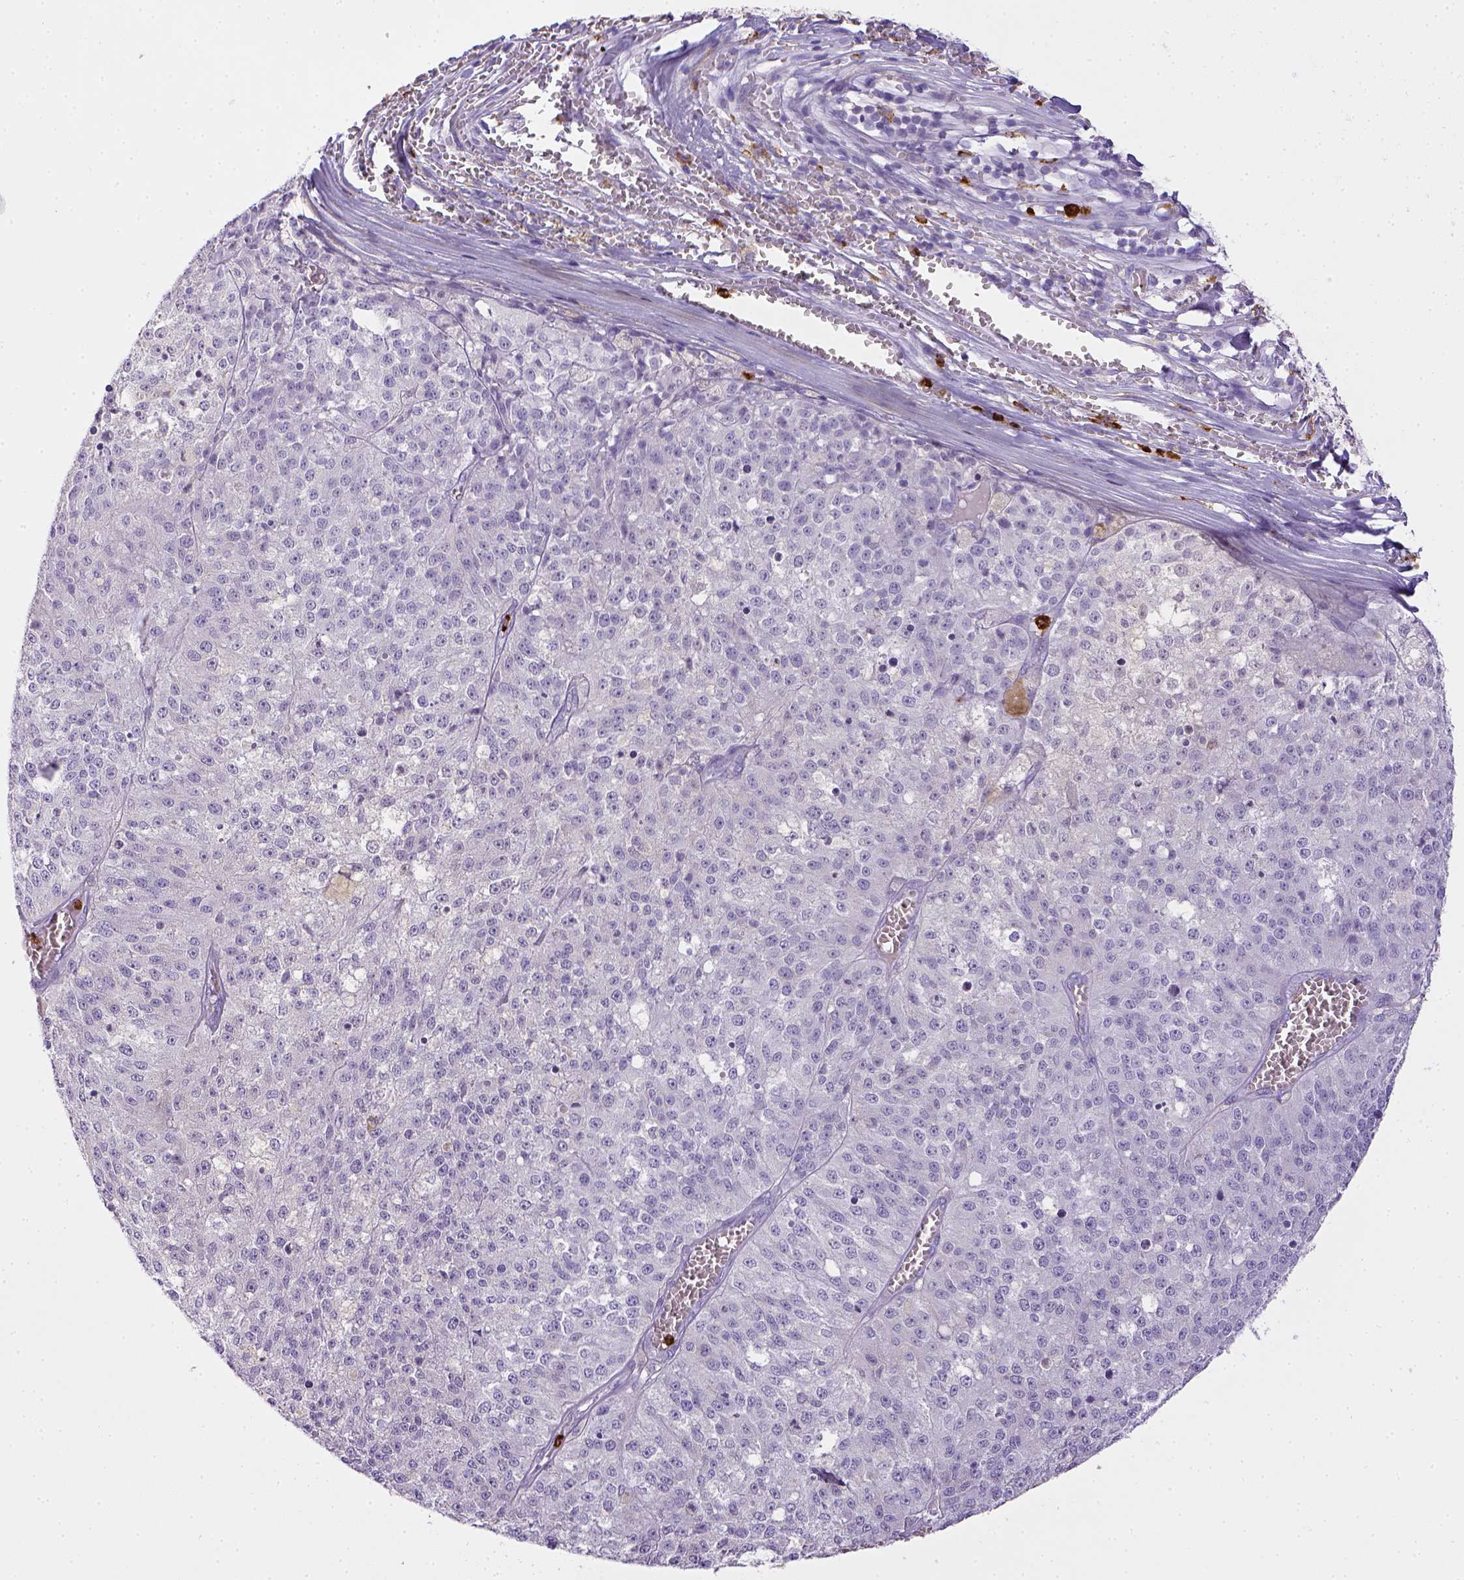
{"staining": {"intensity": "negative", "quantity": "none", "location": "none"}, "tissue": "melanoma", "cell_type": "Tumor cells", "image_type": "cancer", "snomed": [{"axis": "morphology", "description": "Malignant melanoma, Metastatic site"}, {"axis": "topography", "description": "Lymph node"}], "caption": "Immunohistochemistry (IHC) histopathology image of melanoma stained for a protein (brown), which reveals no expression in tumor cells.", "gene": "ITGAM", "patient": {"sex": "female", "age": 64}}